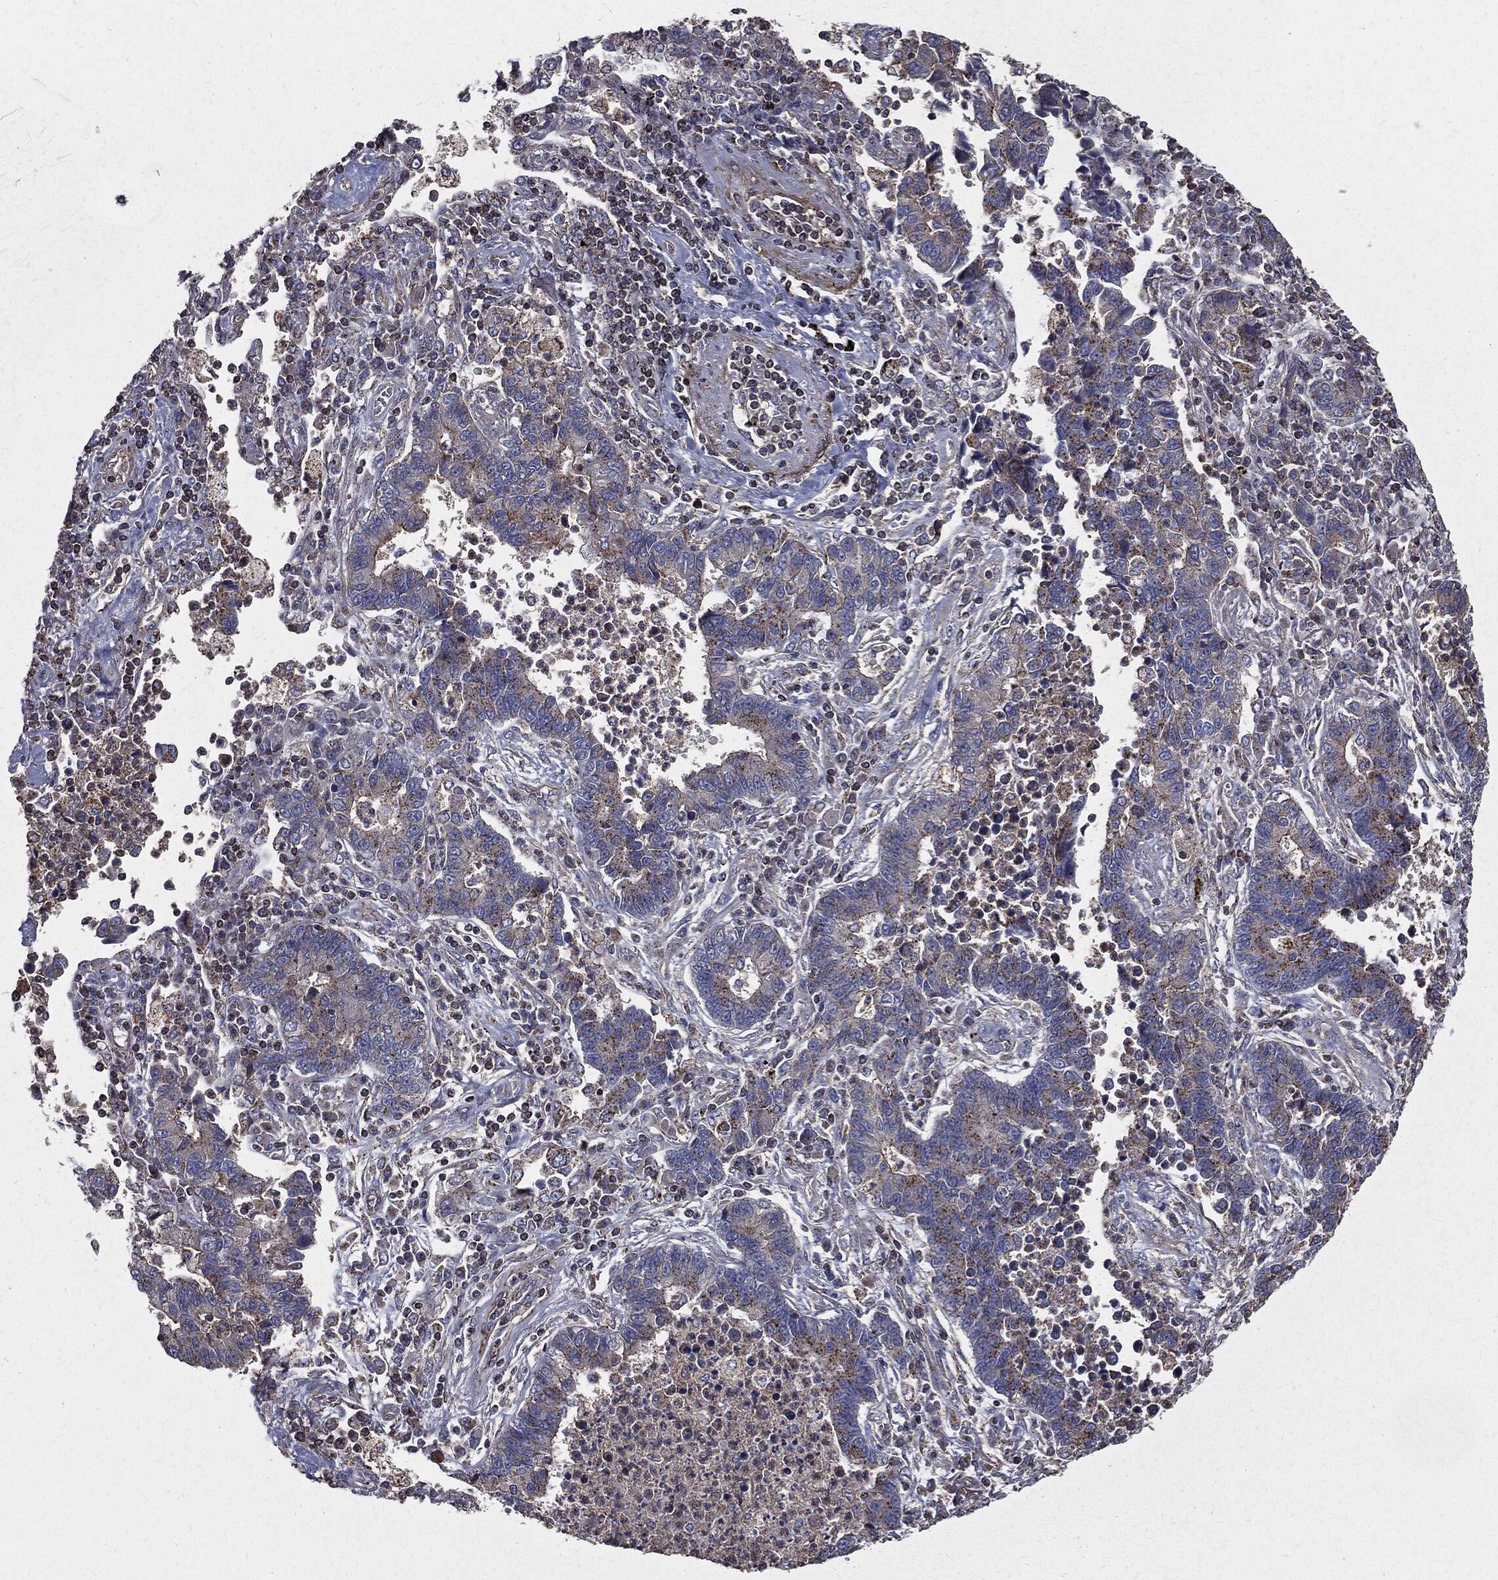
{"staining": {"intensity": "weak", "quantity": "<25%", "location": "cytoplasmic/membranous"}, "tissue": "lung cancer", "cell_type": "Tumor cells", "image_type": "cancer", "snomed": [{"axis": "morphology", "description": "Adenocarcinoma, NOS"}, {"axis": "topography", "description": "Lung"}], "caption": "Immunohistochemical staining of lung adenocarcinoma demonstrates no significant staining in tumor cells.", "gene": "PDCD6IP", "patient": {"sex": "female", "age": 57}}